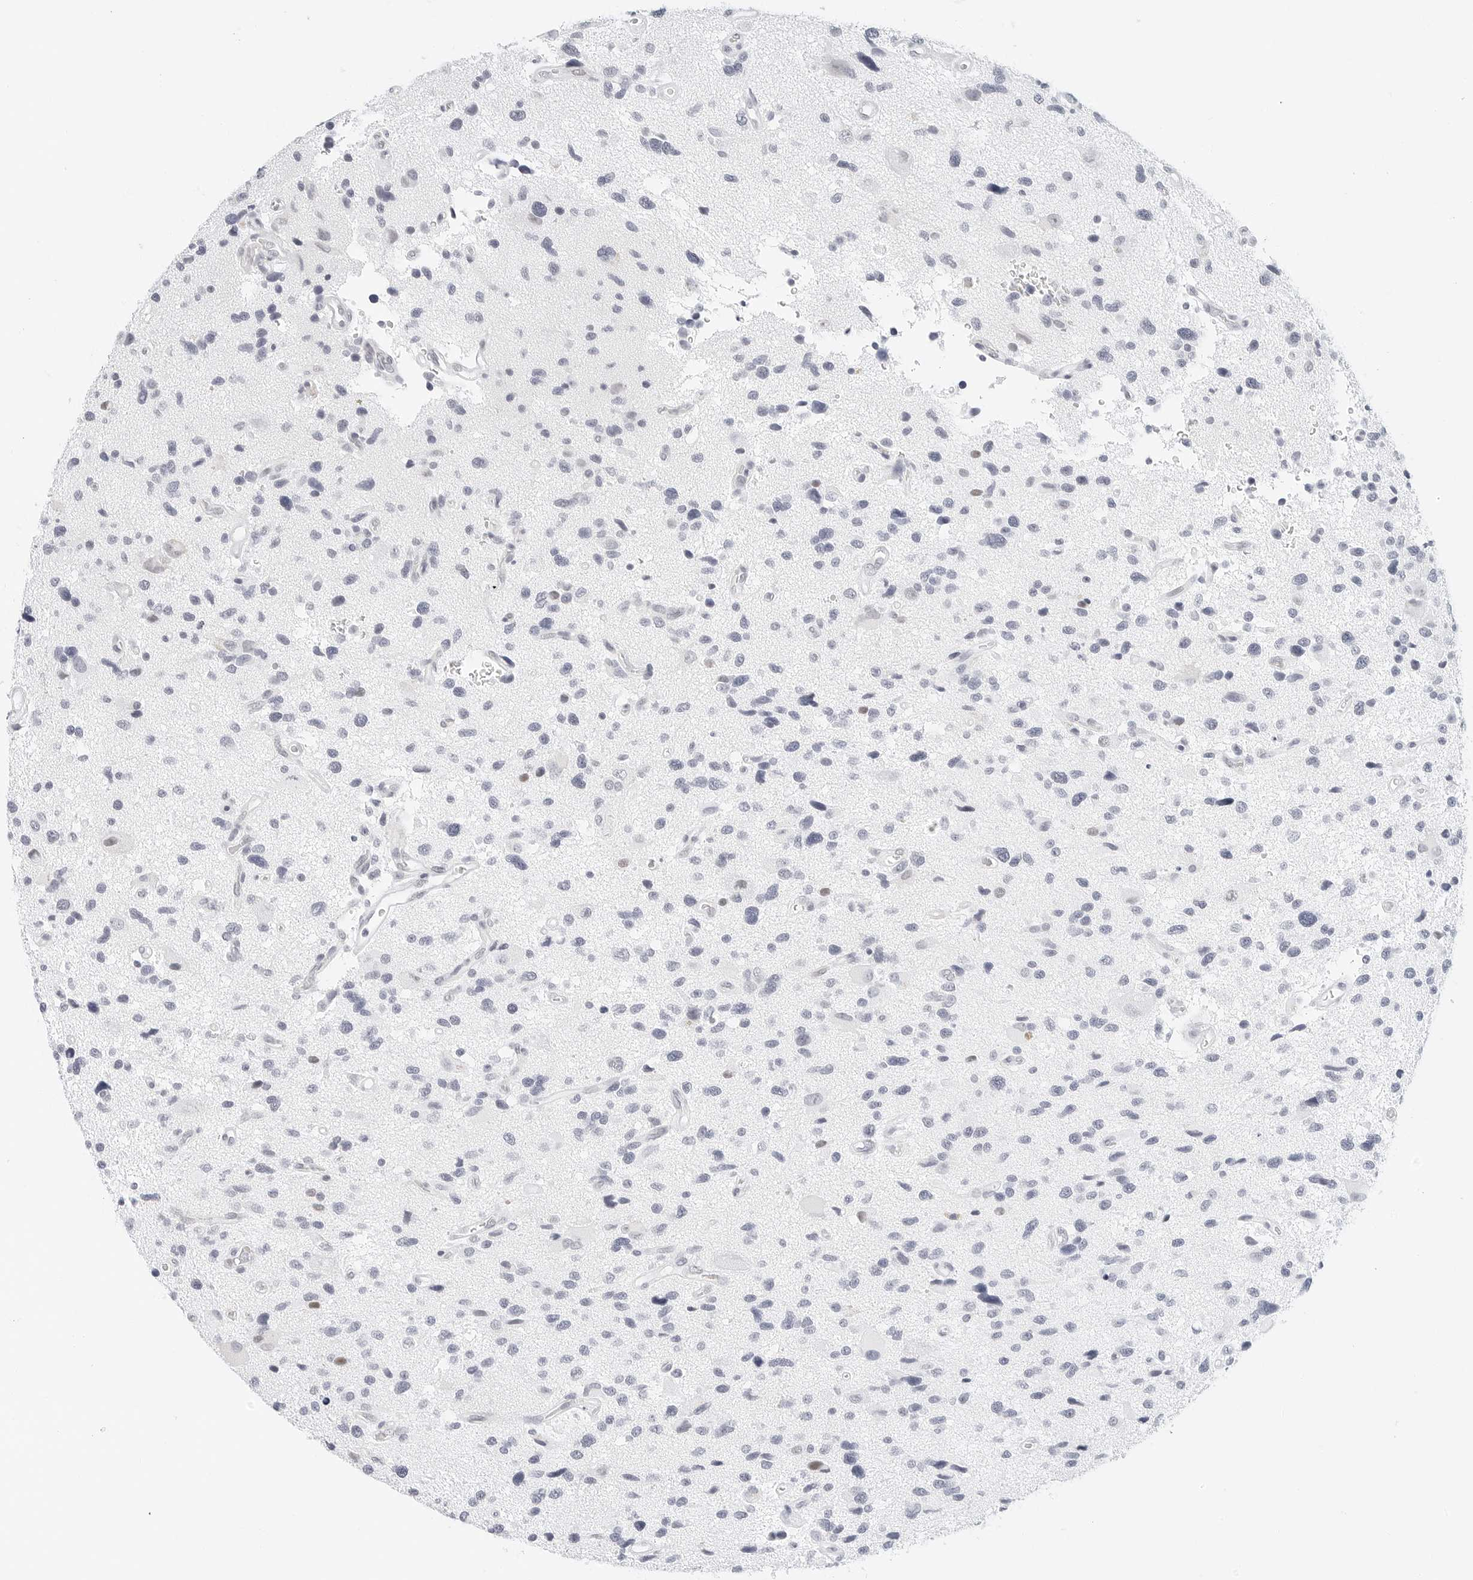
{"staining": {"intensity": "negative", "quantity": "none", "location": "none"}, "tissue": "glioma", "cell_type": "Tumor cells", "image_type": "cancer", "snomed": [{"axis": "morphology", "description": "Glioma, malignant, High grade"}, {"axis": "topography", "description": "Brain"}], "caption": "DAB (3,3'-diaminobenzidine) immunohistochemical staining of human glioma reveals no significant expression in tumor cells.", "gene": "CD22", "patient": {"sex": "male", "age": 33}}